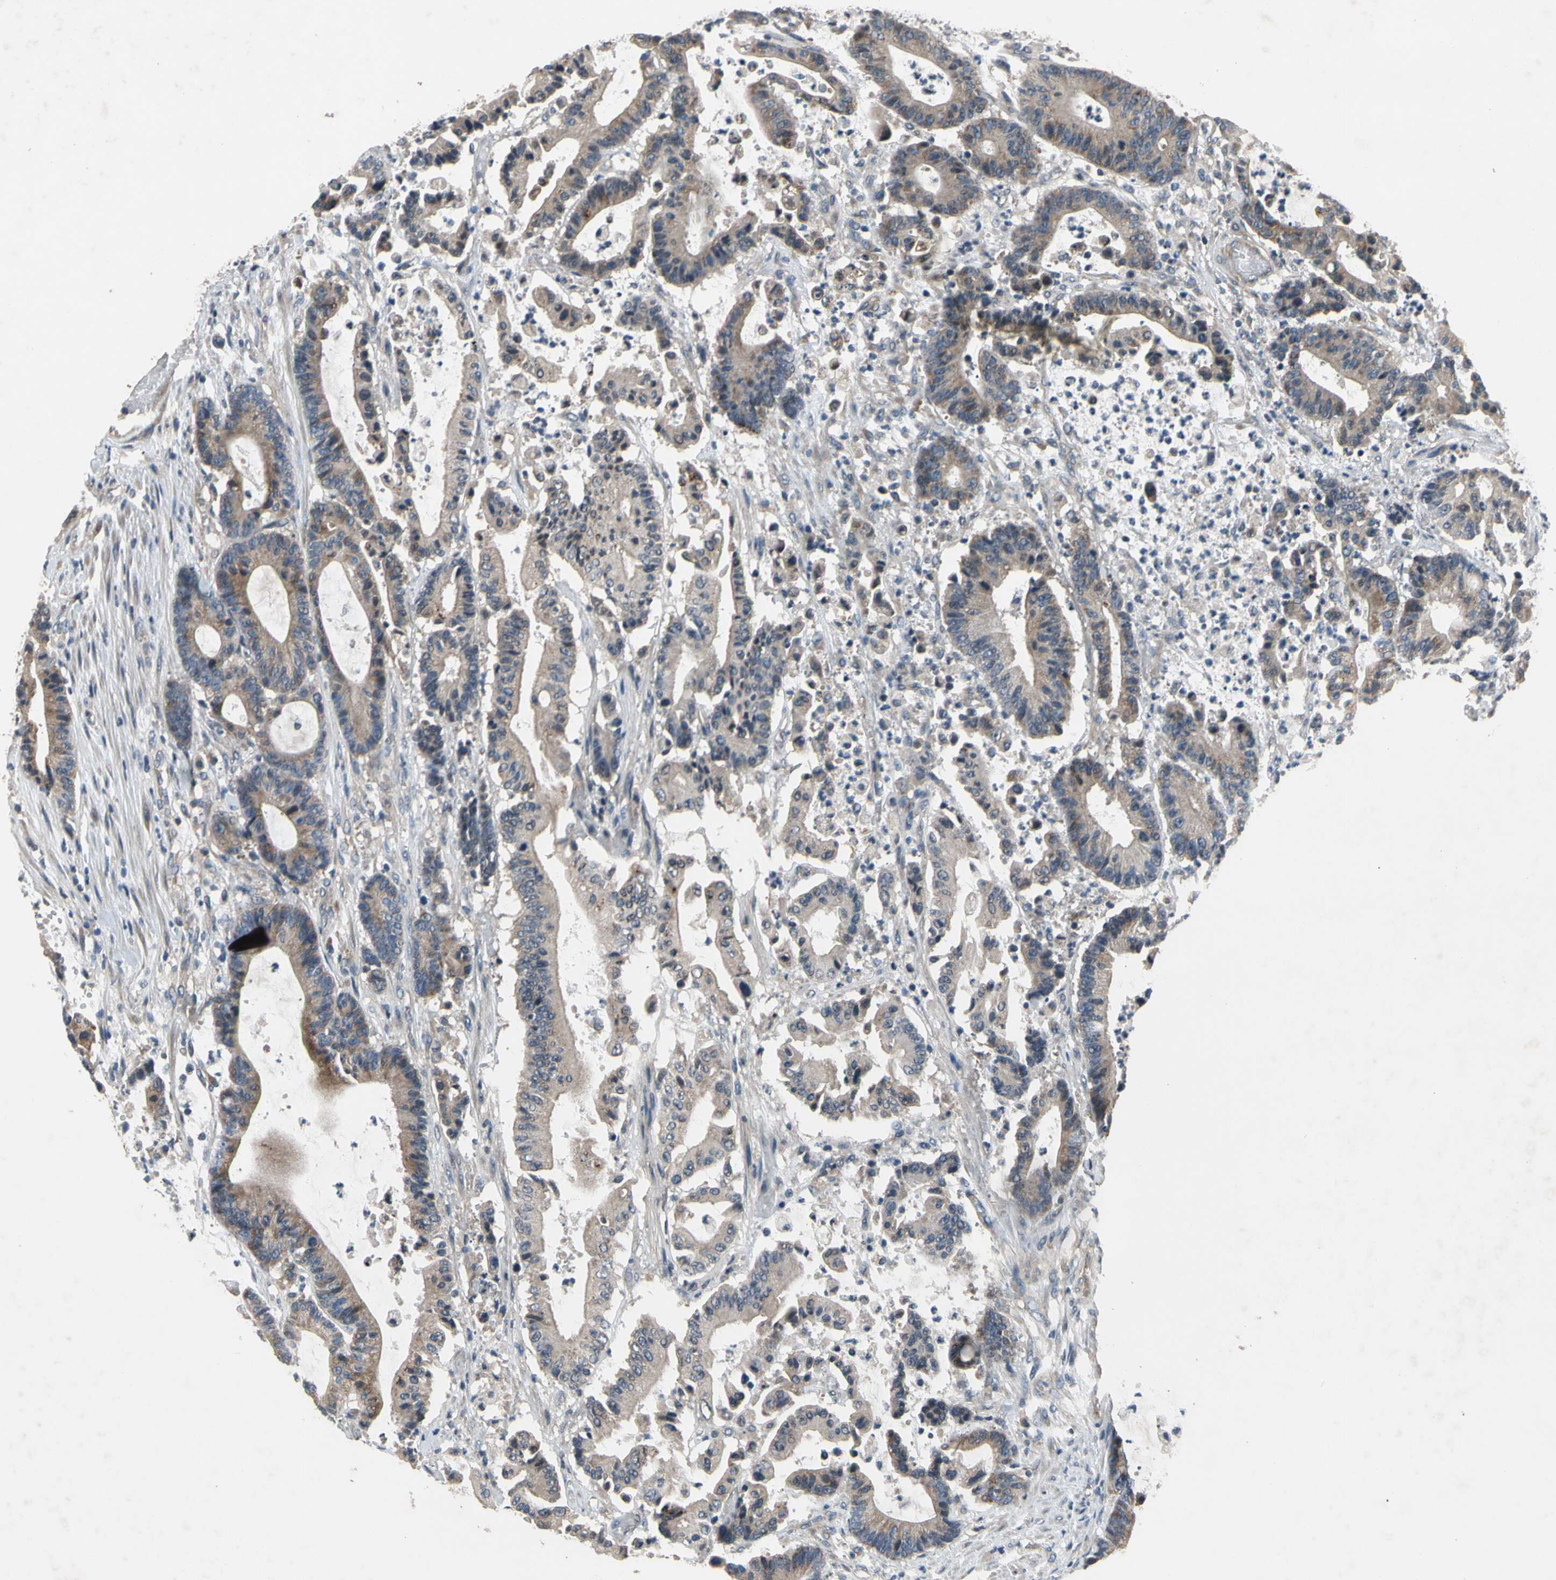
{"staining": {"intensity": "weak", "quantity": ">75%", "location": "cytoplasmic/membranous"}, "tissue": "colorectal cancer", "cell_type": "Tumor cells", "image_type": "cancer", "snomed": [{"axis": "morphology", "description": "Adenocarcinoma, NOS"}, {"axis": "topography", "description": "Colon"}], "caption": "High-magnification brightfield microscopy of colorectal cancer stained with DAB (3,3'-diaminobenzidine) (brown) and counterstained with hematoxylin (blue). tumor cells exhibit weak cytoplasmic/membranous positivity is appreciated in approximately>75% of cells.", "gene": "ALKBH3", "patient": {"sex": "female", "age": 84}}